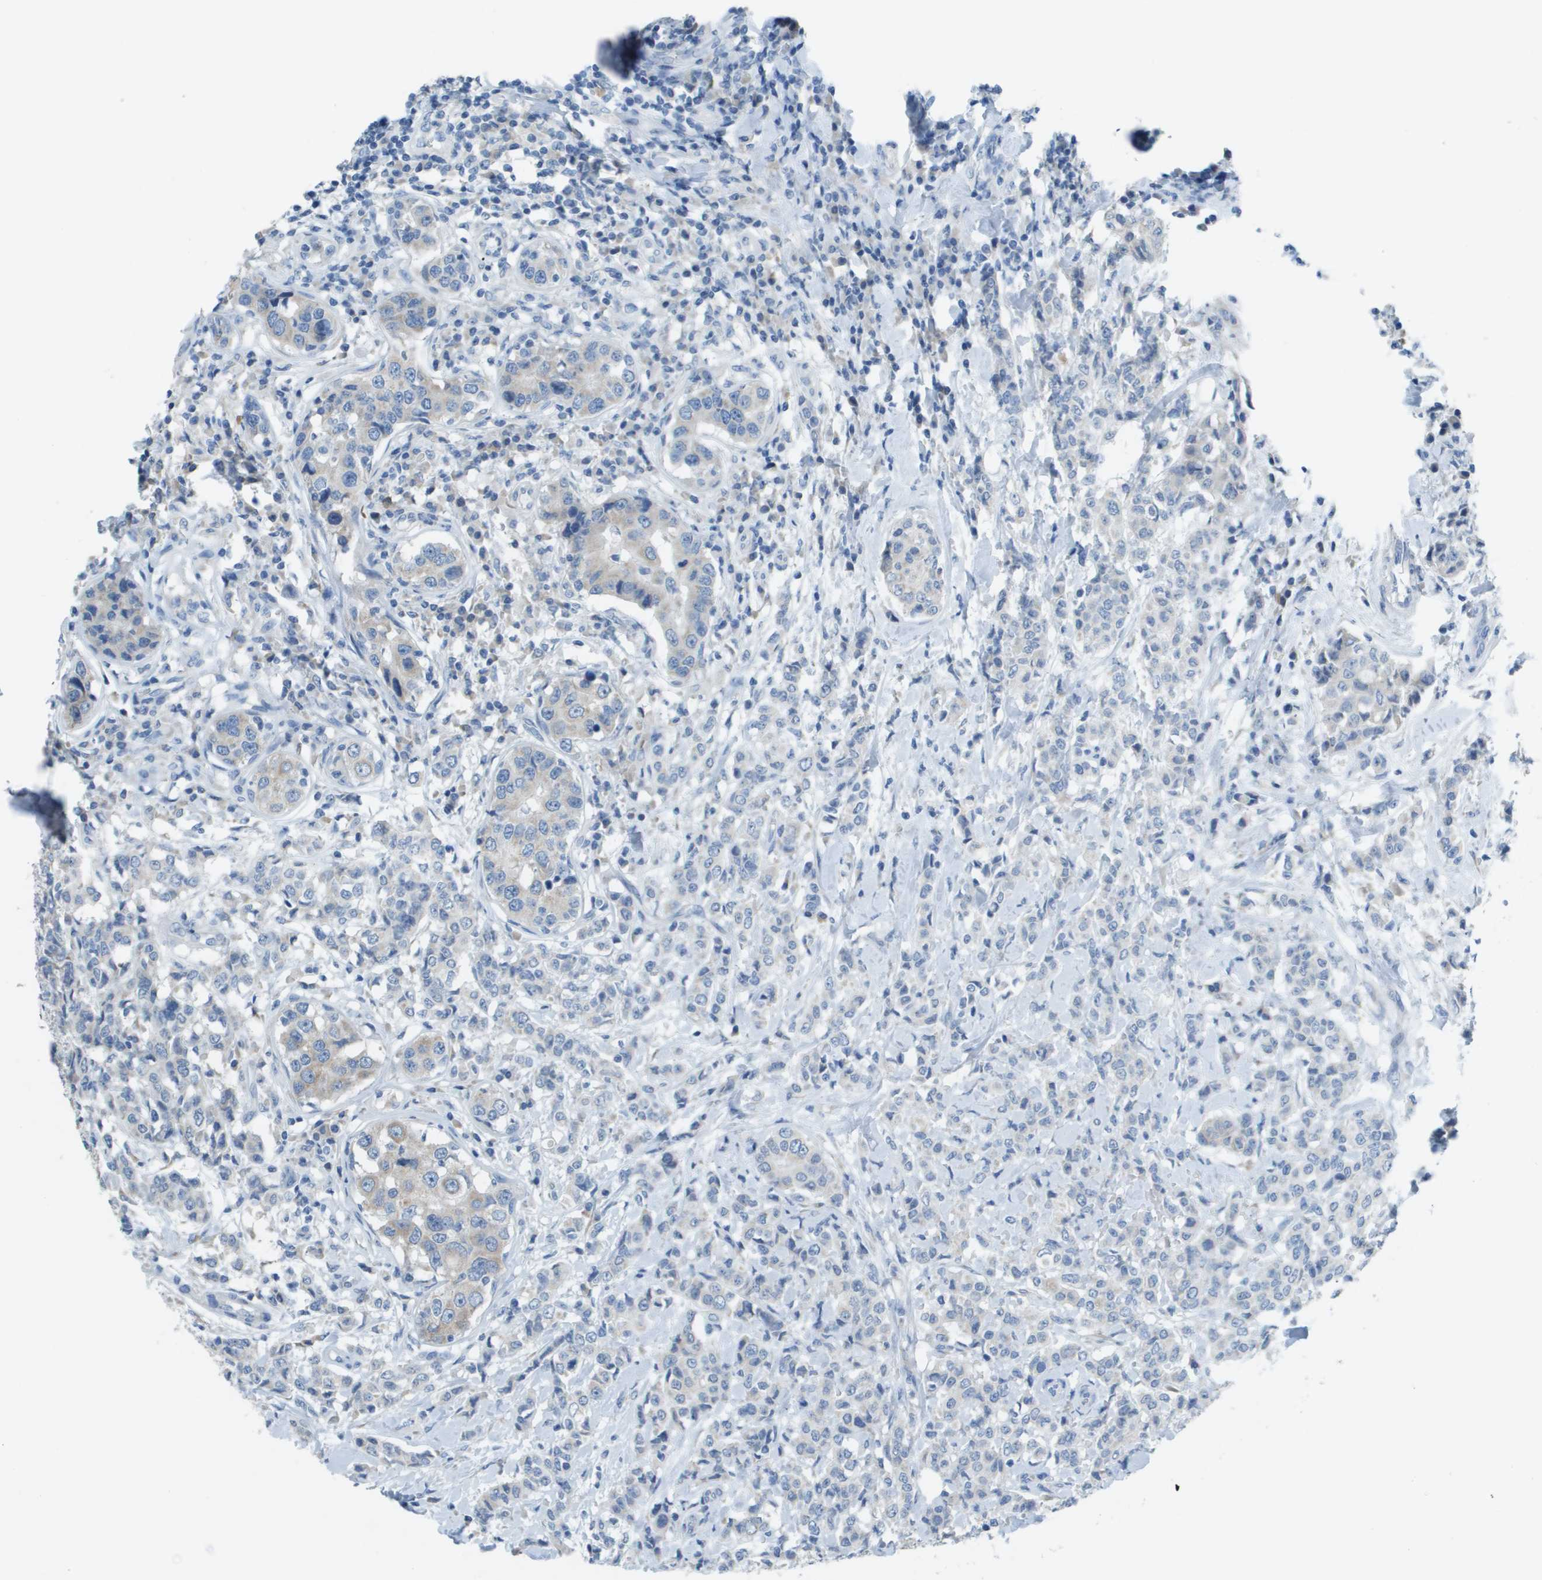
{"staining": {"intensity": "negative", "quantity": "none", "location": "none"}, "tissue": "breast cancer", "cell_type": "Tumor cells", "image_type": "cancer", "snomed": [{"axis": "morphology", "description": "Duct carcinoma"}, {"axis": "topography", "description": "Breast"}], "caption": "Tumor cells show no significant staining in intraductal carcinoma (breast).", "gene": "PTGDR2", "patient": {"sex": "female", "age": 27}}